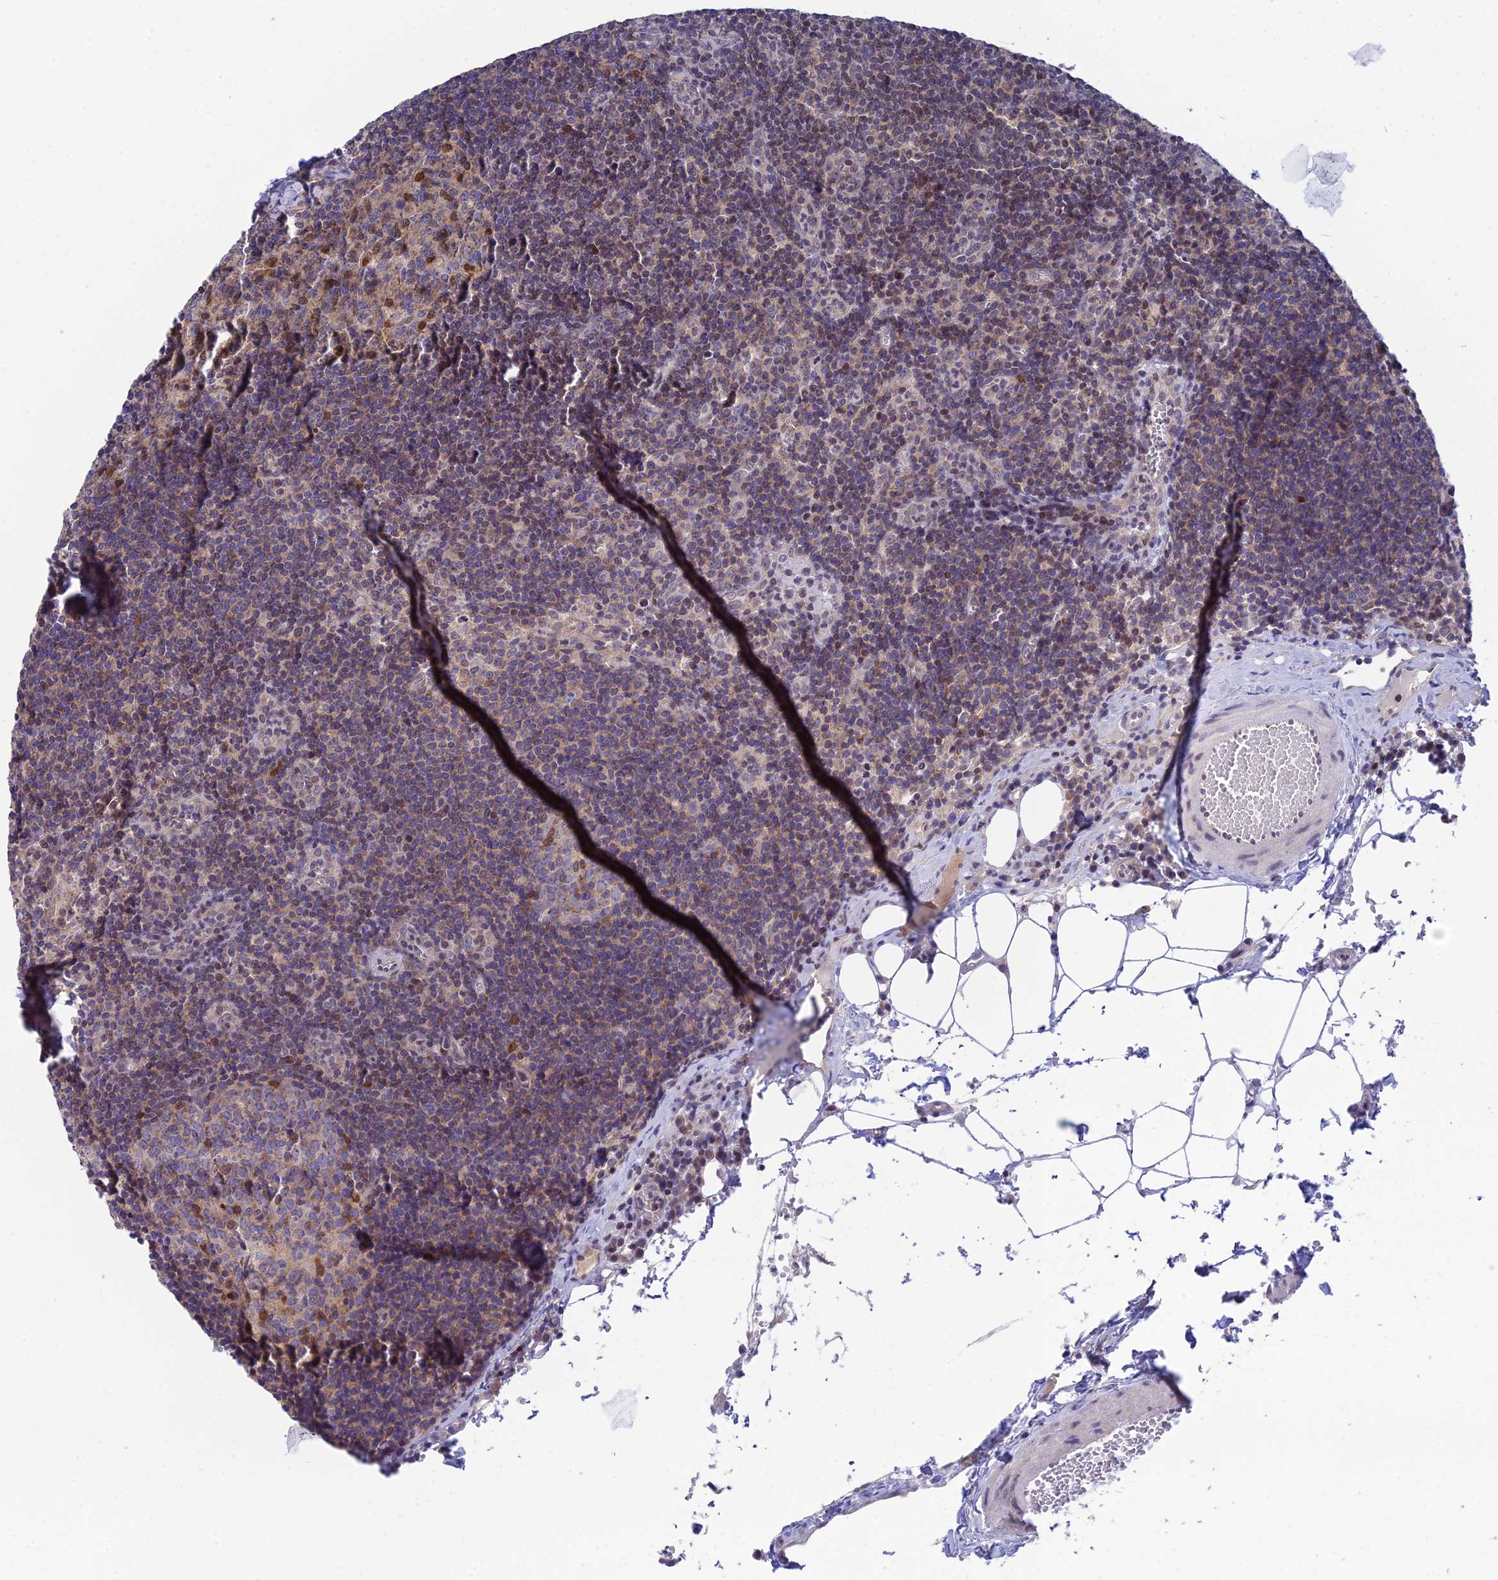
{"staining": {"intensity": "moderate", "quantity": "<25%", "location": "cytoplasmic/membranous,nuclear"}, "tissue": "lymph node", "cell_type": "Germinal center cells", "image_type": "normal", "snomed": [{"axis": "morphology", "description": "Normal tissue, NOS"}, {"axis": "topography", "description": "Lymph node"}], "caption": "A brown stain shows moderate cytoplasmic/membranous,nuclear expression of a protein in germinal center cells of benign human lymph node. The protein is stained brown, and the nuclei are stained in blue (DAB IHC with brightfield microscopy, high magnification).", "gene": "ELOA2", "patient": {"sex": "female", "age": 27}}